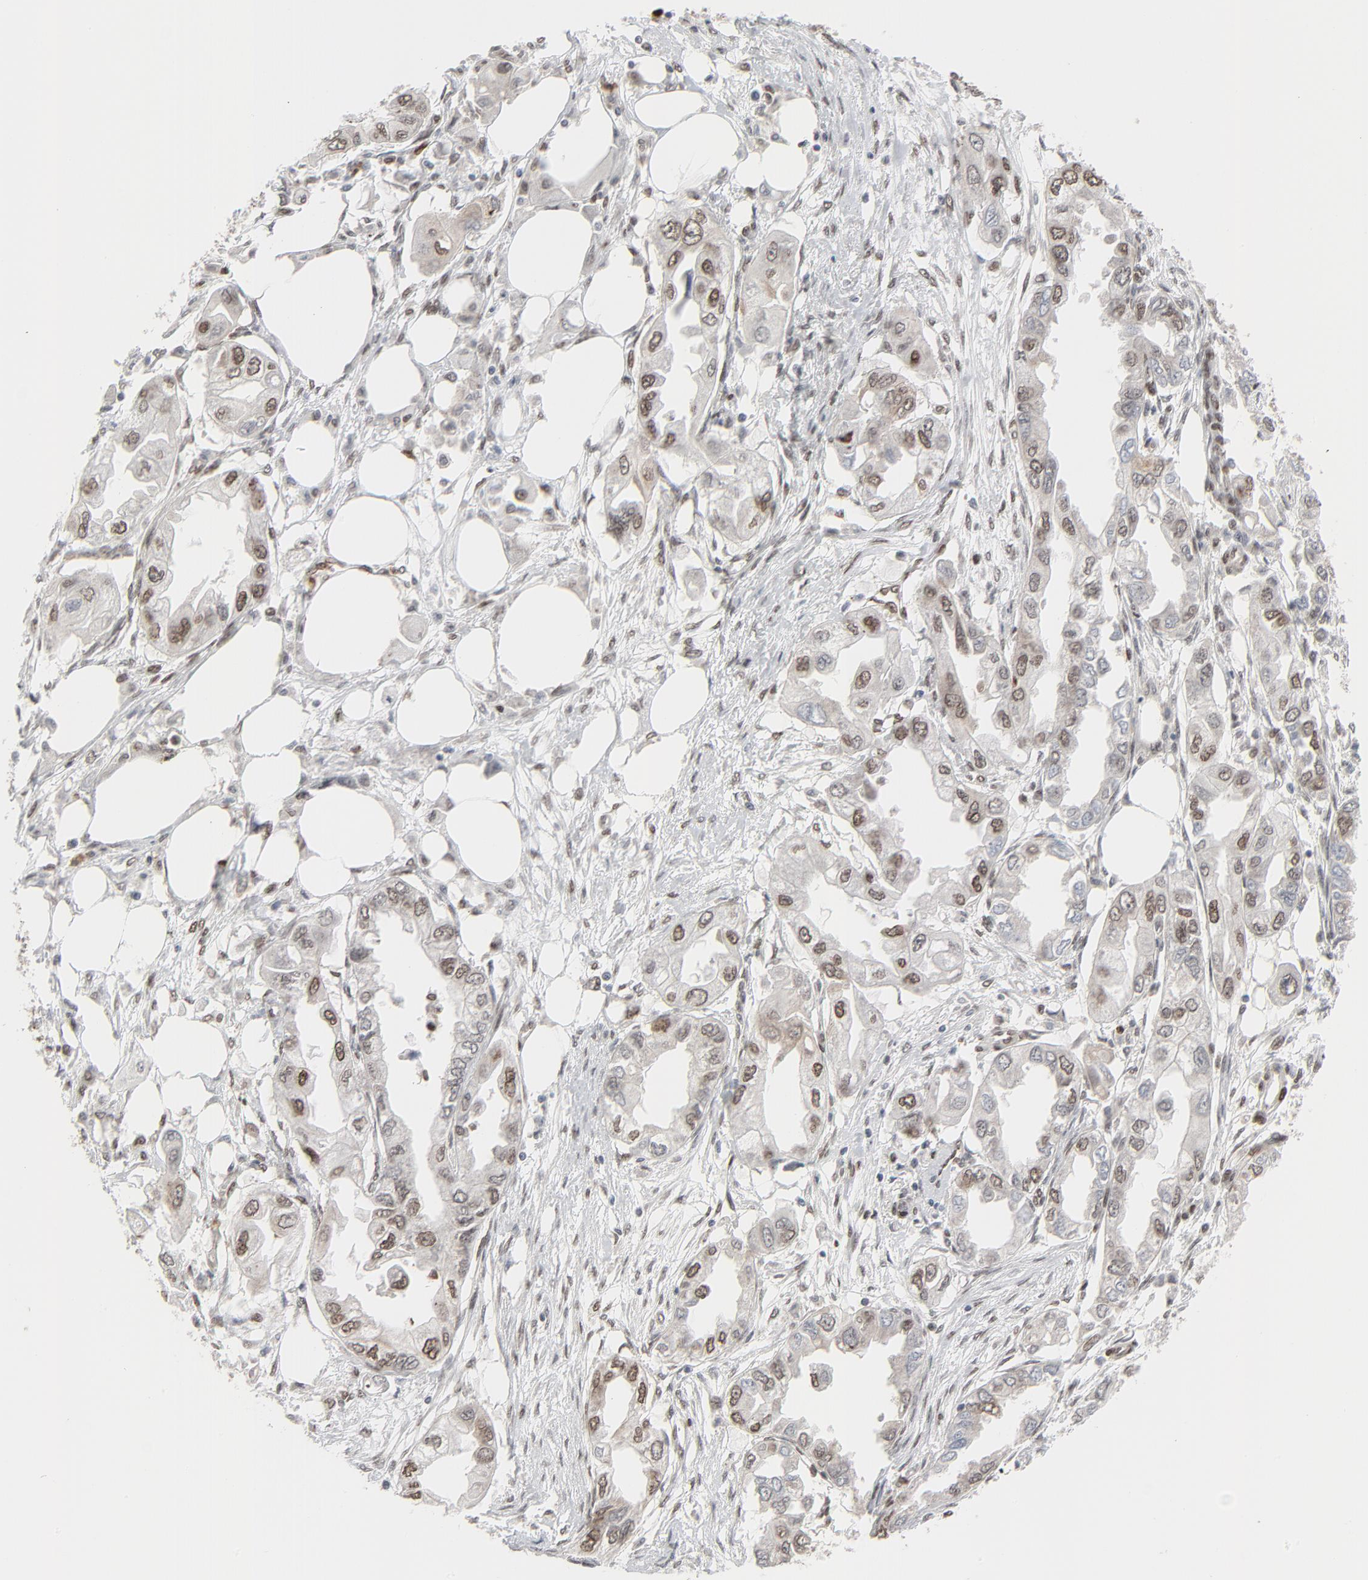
{"staining": {"intensity": "moderate", "quantity": ">75%", "location": "nuclear"}, "tissue": "endometrial cancer", "cell_type": "Tumor cells", "image_type": "cancer", "snomed": [{"axis": "morphology", "description": "Adenocarcinoma, NOS"}, {"axis": "topography", "description": "Endometrium"}], "caption": "Protein expression analysis of human endometrial cancer (adenocarcinoma) reveals moderate nuclear staining in about >75% of tumor cells. The staining was performed using DAB to visualize the protein expression in brown, while the nuclei were stained in blue with hematoxylin (Magnification: 20x).", "gene": "CUX1", "patient": {"sex": "female", "age": 67}}